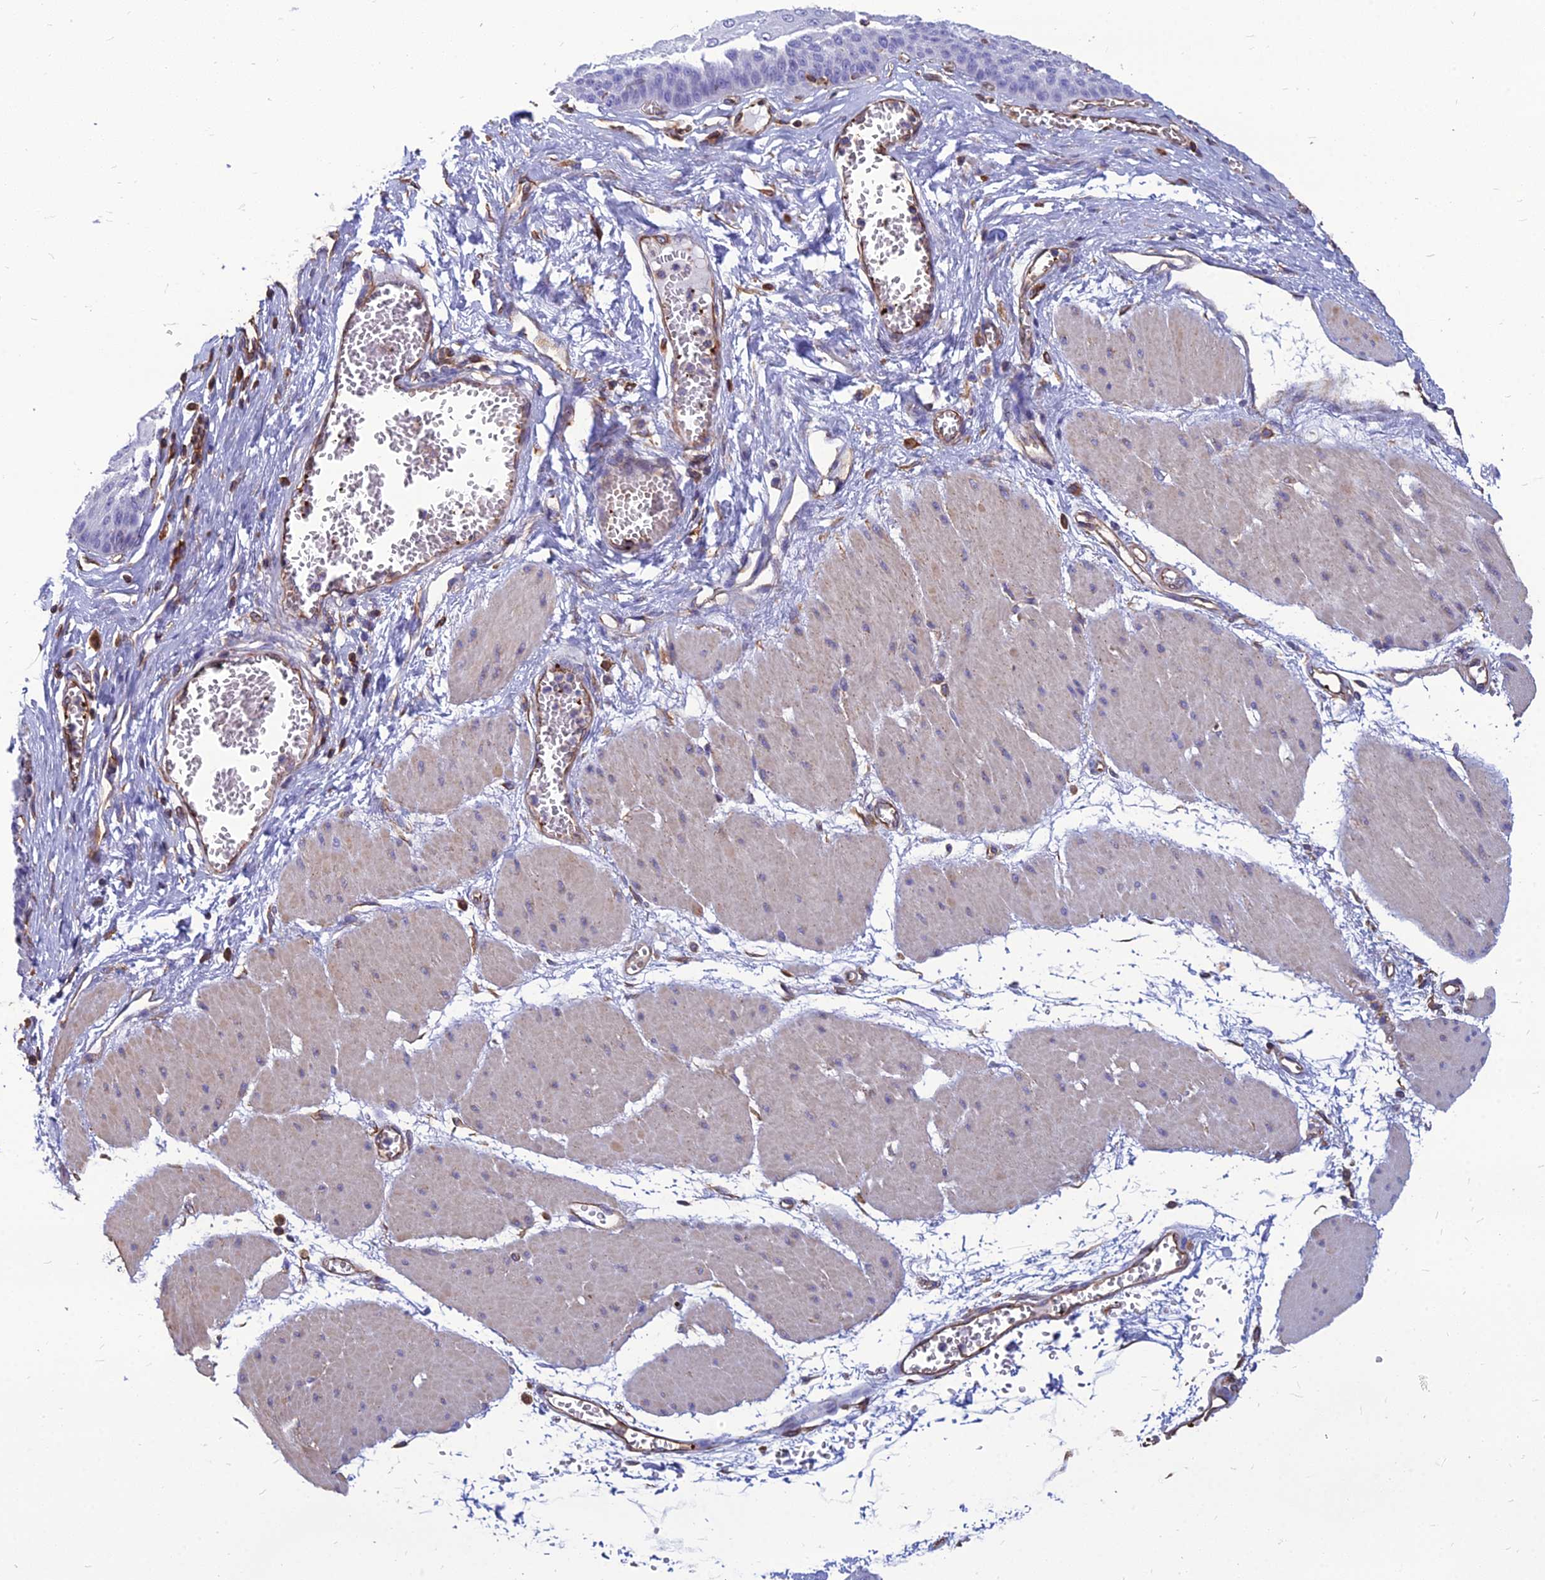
{"staining": {"intensity": "negative", "quantity": "none", "location": "none"}, "tissue": "esophagus", "cell_type": "Squamous epithelial cells", "image_type": "normal", "snomed": [{"axis": "morphology", "description": "Normal tissue, NOS"}, {"axis": "topography", "description": "Esophagus"}], "caption": "Immunohistochemistry (IHC) photomicrograph of benign esophagus stained for a protein (brown), which exhibits no staining in squamous epithelial cells.", "gene": "PSMD11", "patient": {"sex": "male", "age": 60}}